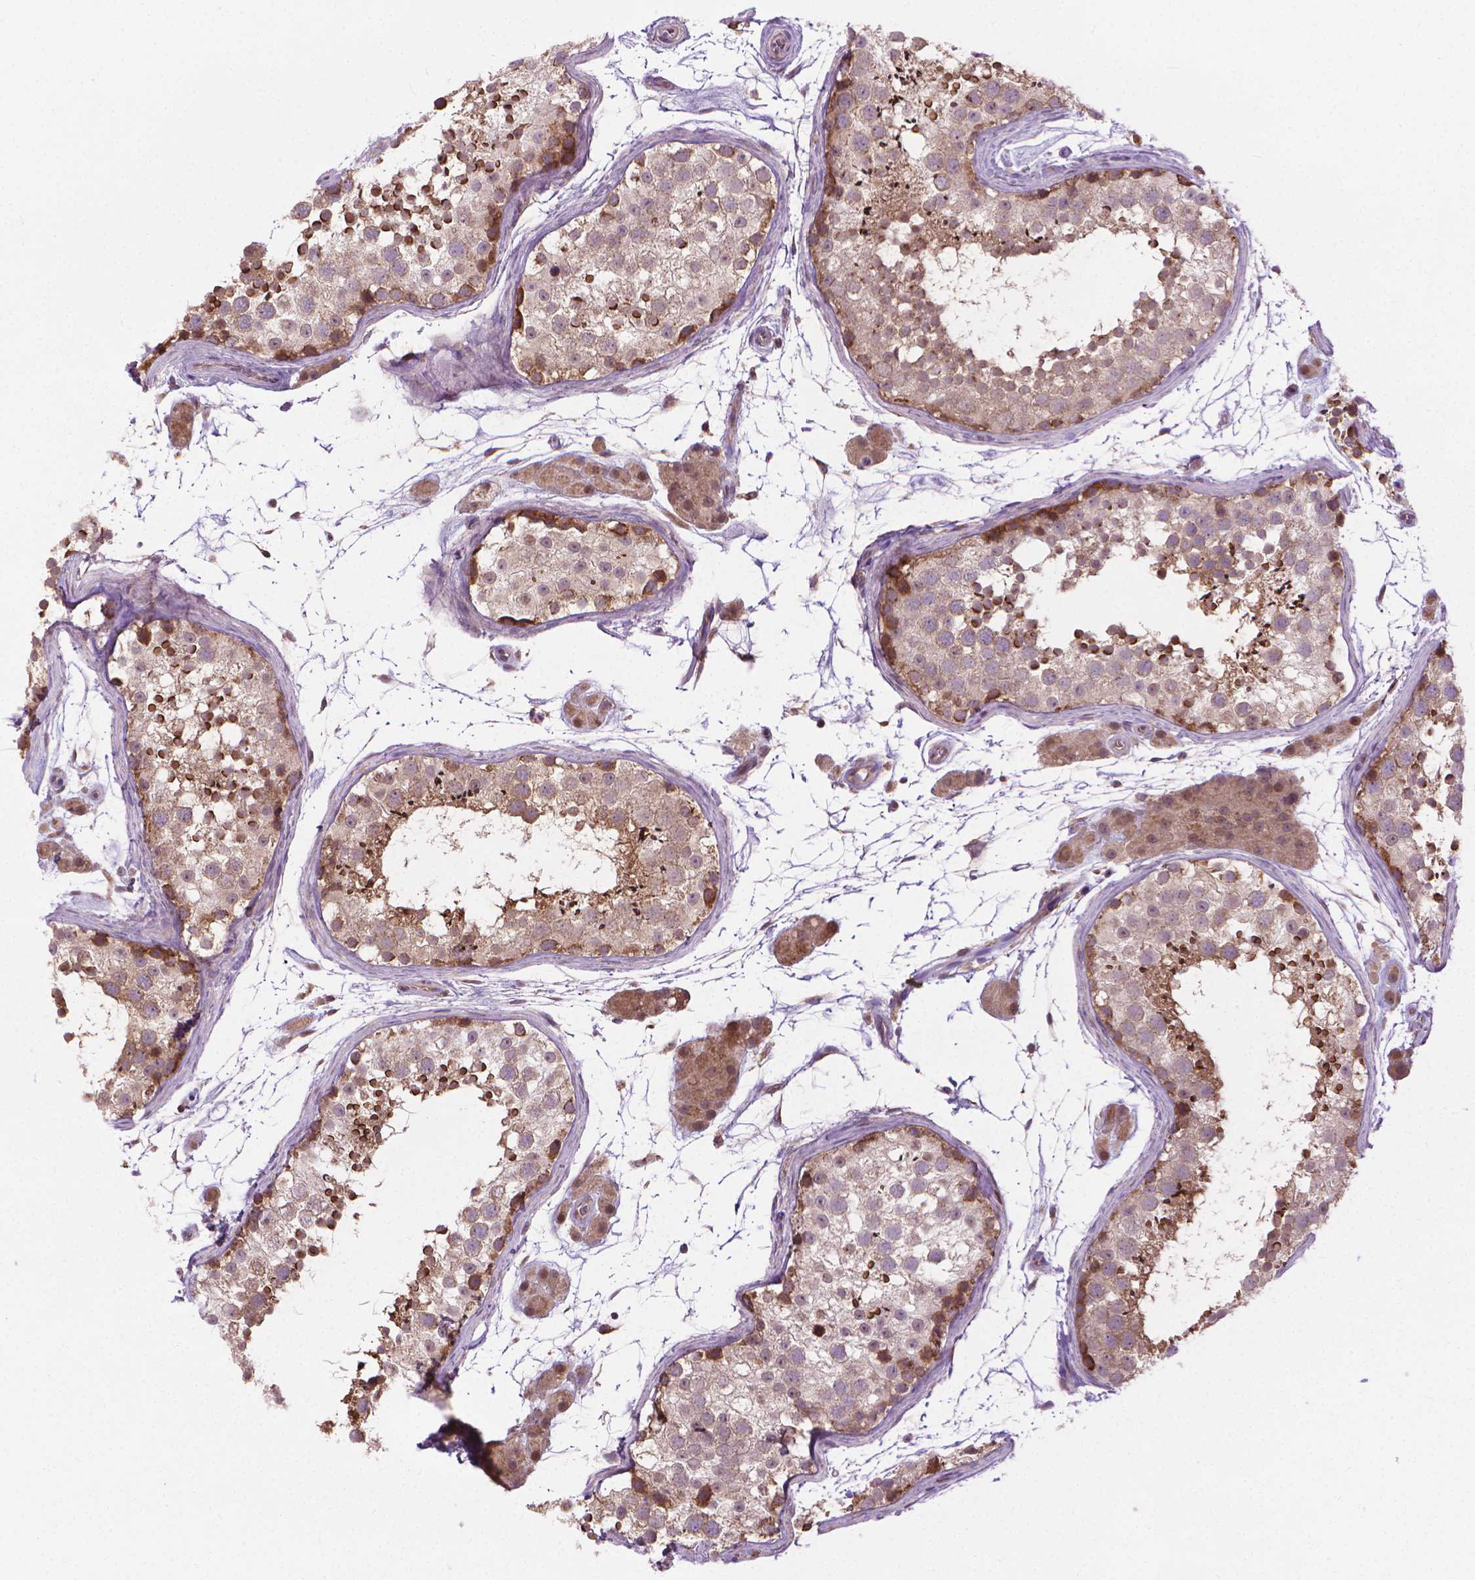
{"staining": {"intensity": "moderate", "quantity": "25%-75%", "location": "cytoplasmic/membranous"}, "tissue": "testis", "cell_type": "Cells in seminiferous ducts", "image_type": "normal", "snomed": [{"axis": "morphology", "description": "Normal tissue, NOS"}, {"axis": "topography", "description": "Testis"}], "caption": "Moderate cytoplasmic/membranous protein expression is present in approximately 25%-75% of cells in seminiferous ducts in testis.", "gene": "NUDT1", "patient": {"sex": "male", "age": 41}}